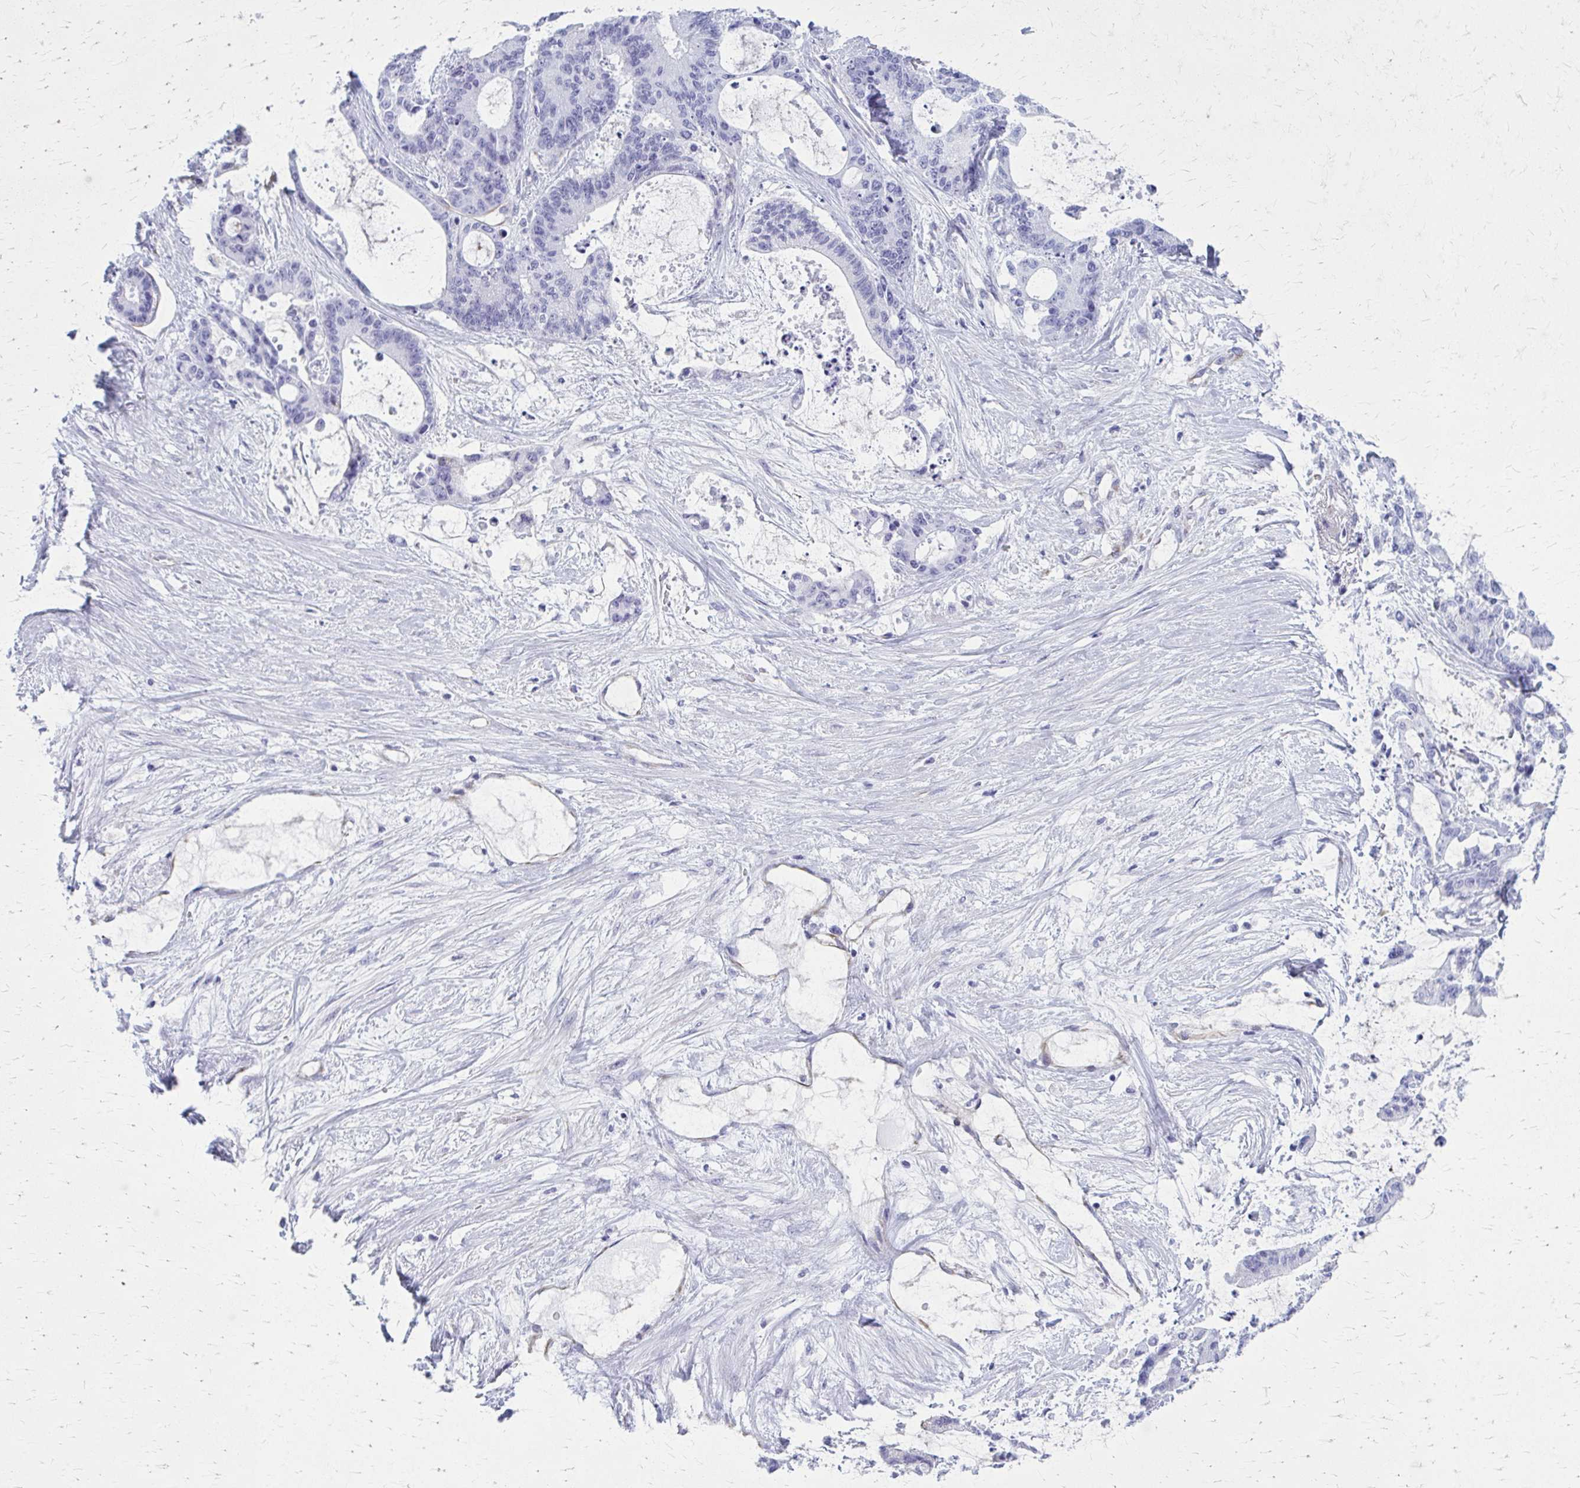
{"staining": {"intensity": "negative", "quantity": "none", "location": "none"}, "tissue": "liver cancer", "cell_type": "Tumor cells", "image_type": "cancer", "snomed": [{"axis": "morphology", "description": "Normal tissue, NOS"}, {"axis": "morphology", "description": "Cholangiocarcinoma"}, {"axis": "topography", "description": "Liver"}, {"axis": "topography", "description": "Peripheral nerve tissue"}], "caption": "This is an immunohistochemistry photomicrograph of human liver cancer. There is no staining in tumor cells.", "gene": "GFAP", "patient": {"sex": "female", "age": 73}}